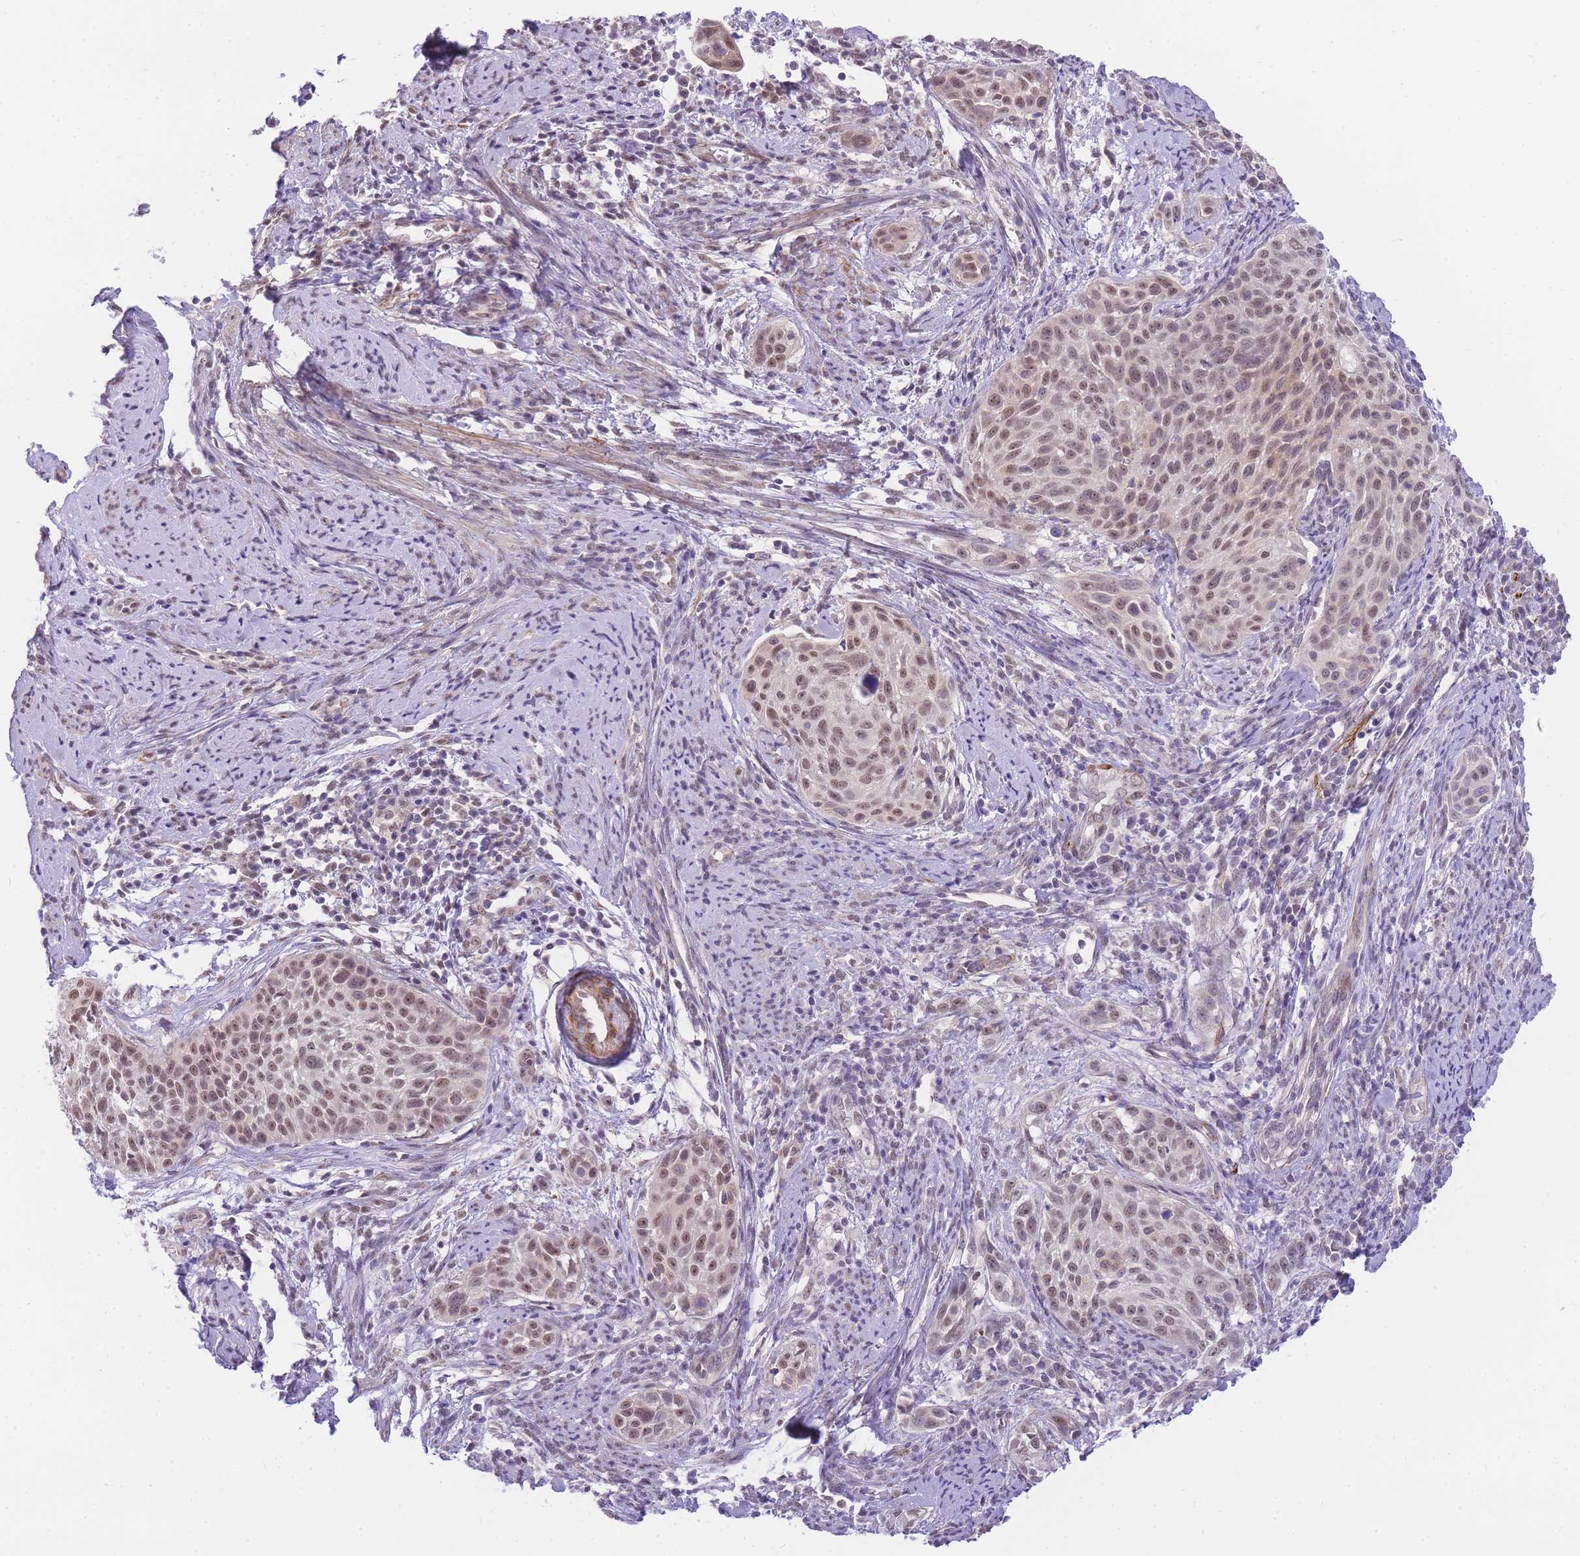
{"staining": {"intensity": "moderate", "quantity": "25%-75%", "location": "nuclear"}, "tissue": "cervical cancer", "cell_type": "Tumor cells", "image_type": "cancer", "snomed": [{"axis": "morphology", "description": "Squamous cell carcinoma, NOS"}, {"axis": "topography", "description": "Cervix"}], "caption": "Immunohistochemistry micrograph of neoplastic tissue: human cervical squamous cell carcinoma stained using immunohistochemistry exhibits medium levels of moderate protein expression localized specifically in the nuclear of tumor cells, appearing as a nuclear brown color.", "gene": "S100PBP", "patient": {"sex": "female", "age": 70}}